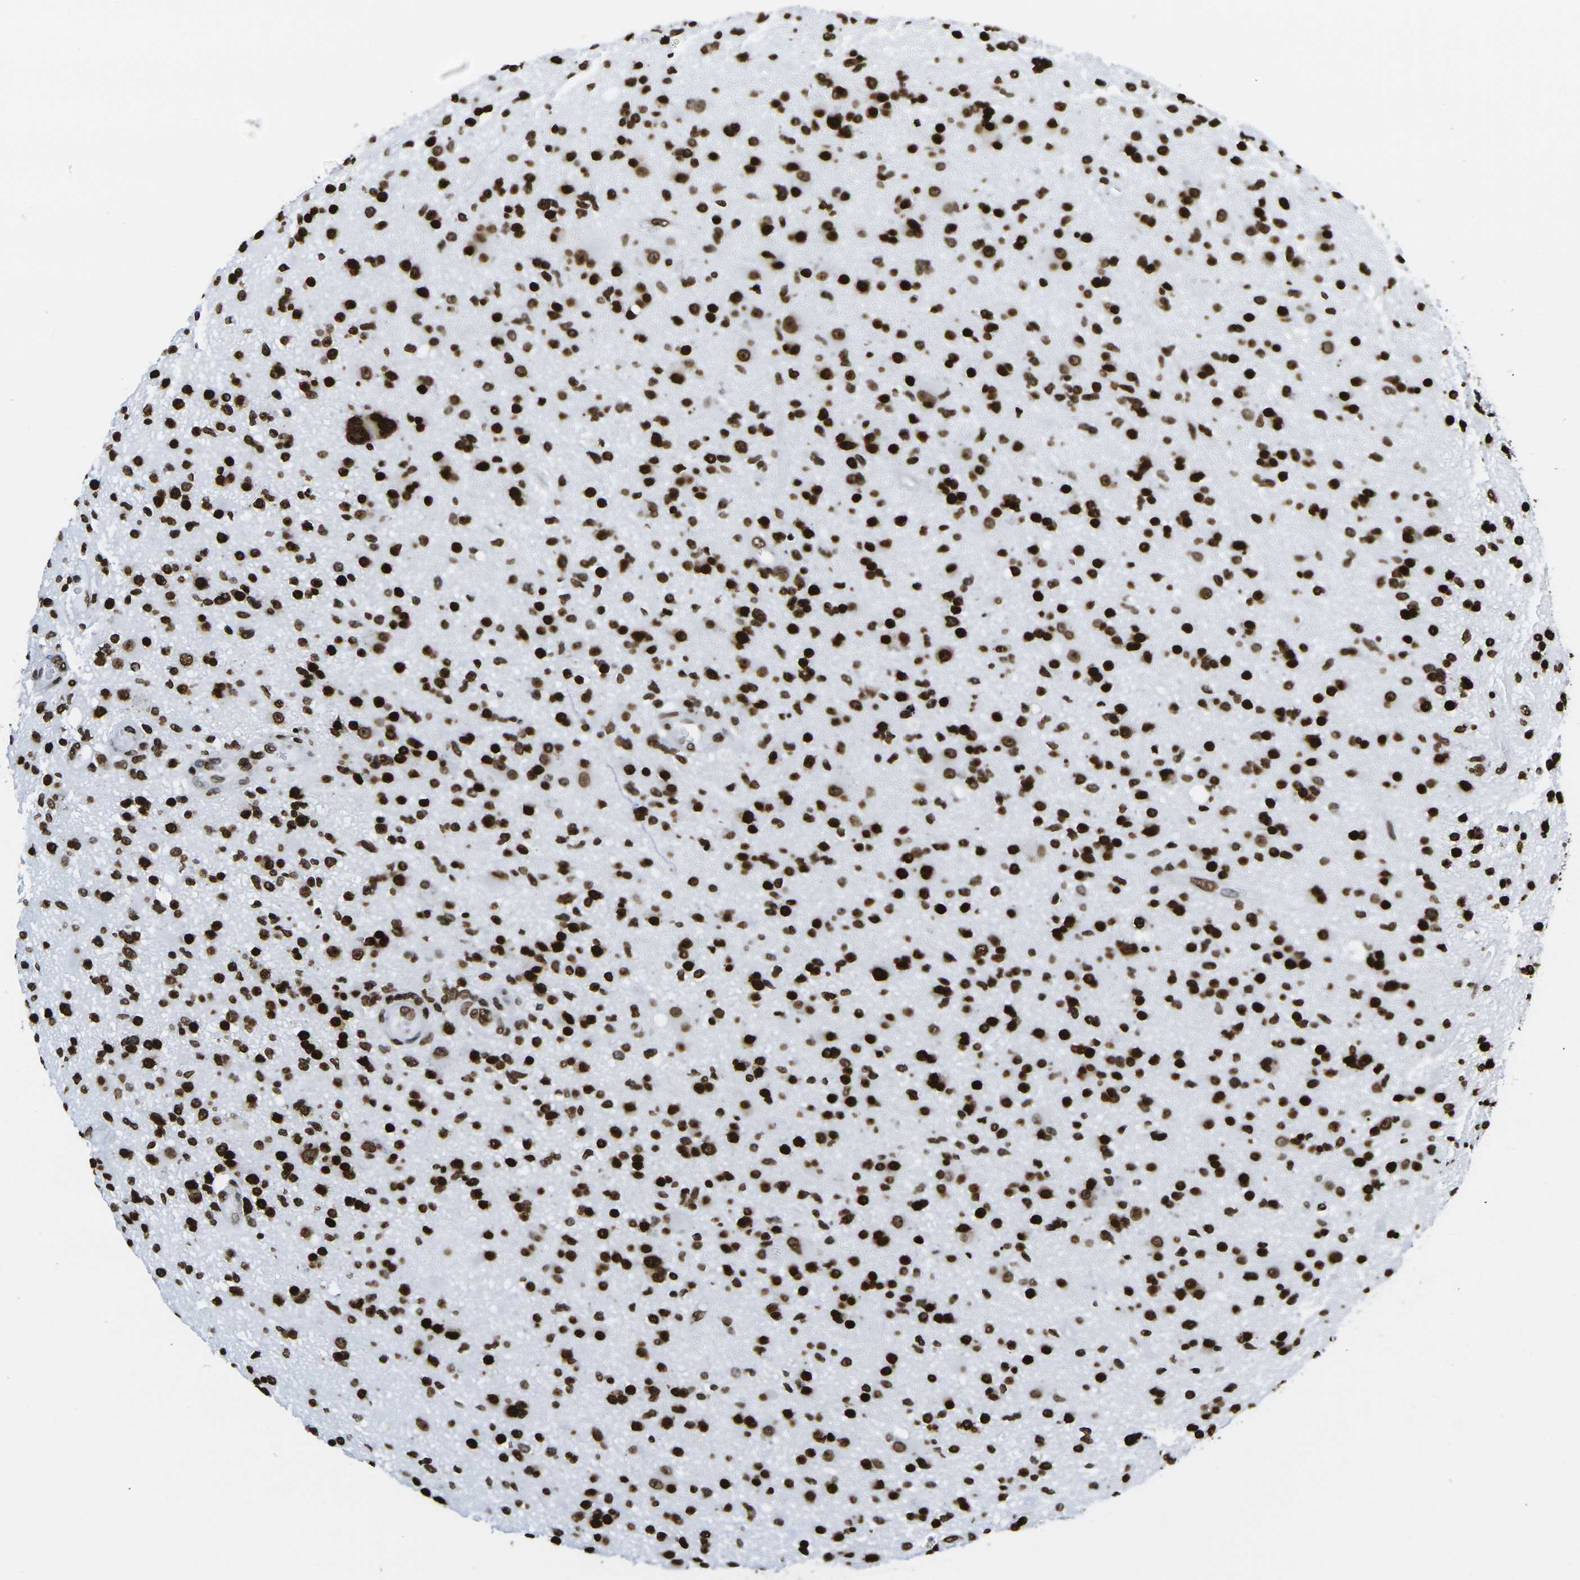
{"staining": {"intensity": "strong", "quantity": ">75%", "location": "nuclear"}, "tissue": "glioma", "cell_type": "Tumor cells", "image_type": "cancer", "snomed": [{"axis": "morphology", "description": "Glioma, malignant, High grade"}, {"axis": "topography", "description": "Brain"}], "caption": "Glioma tissue displays strong nuclear staining in approximately >75% of tumor cells The protein of interest is shown in brown color, while the nuclei are stained blue.", "gene": "H2AX", "patient": {"sex": "male", "age": 33}}